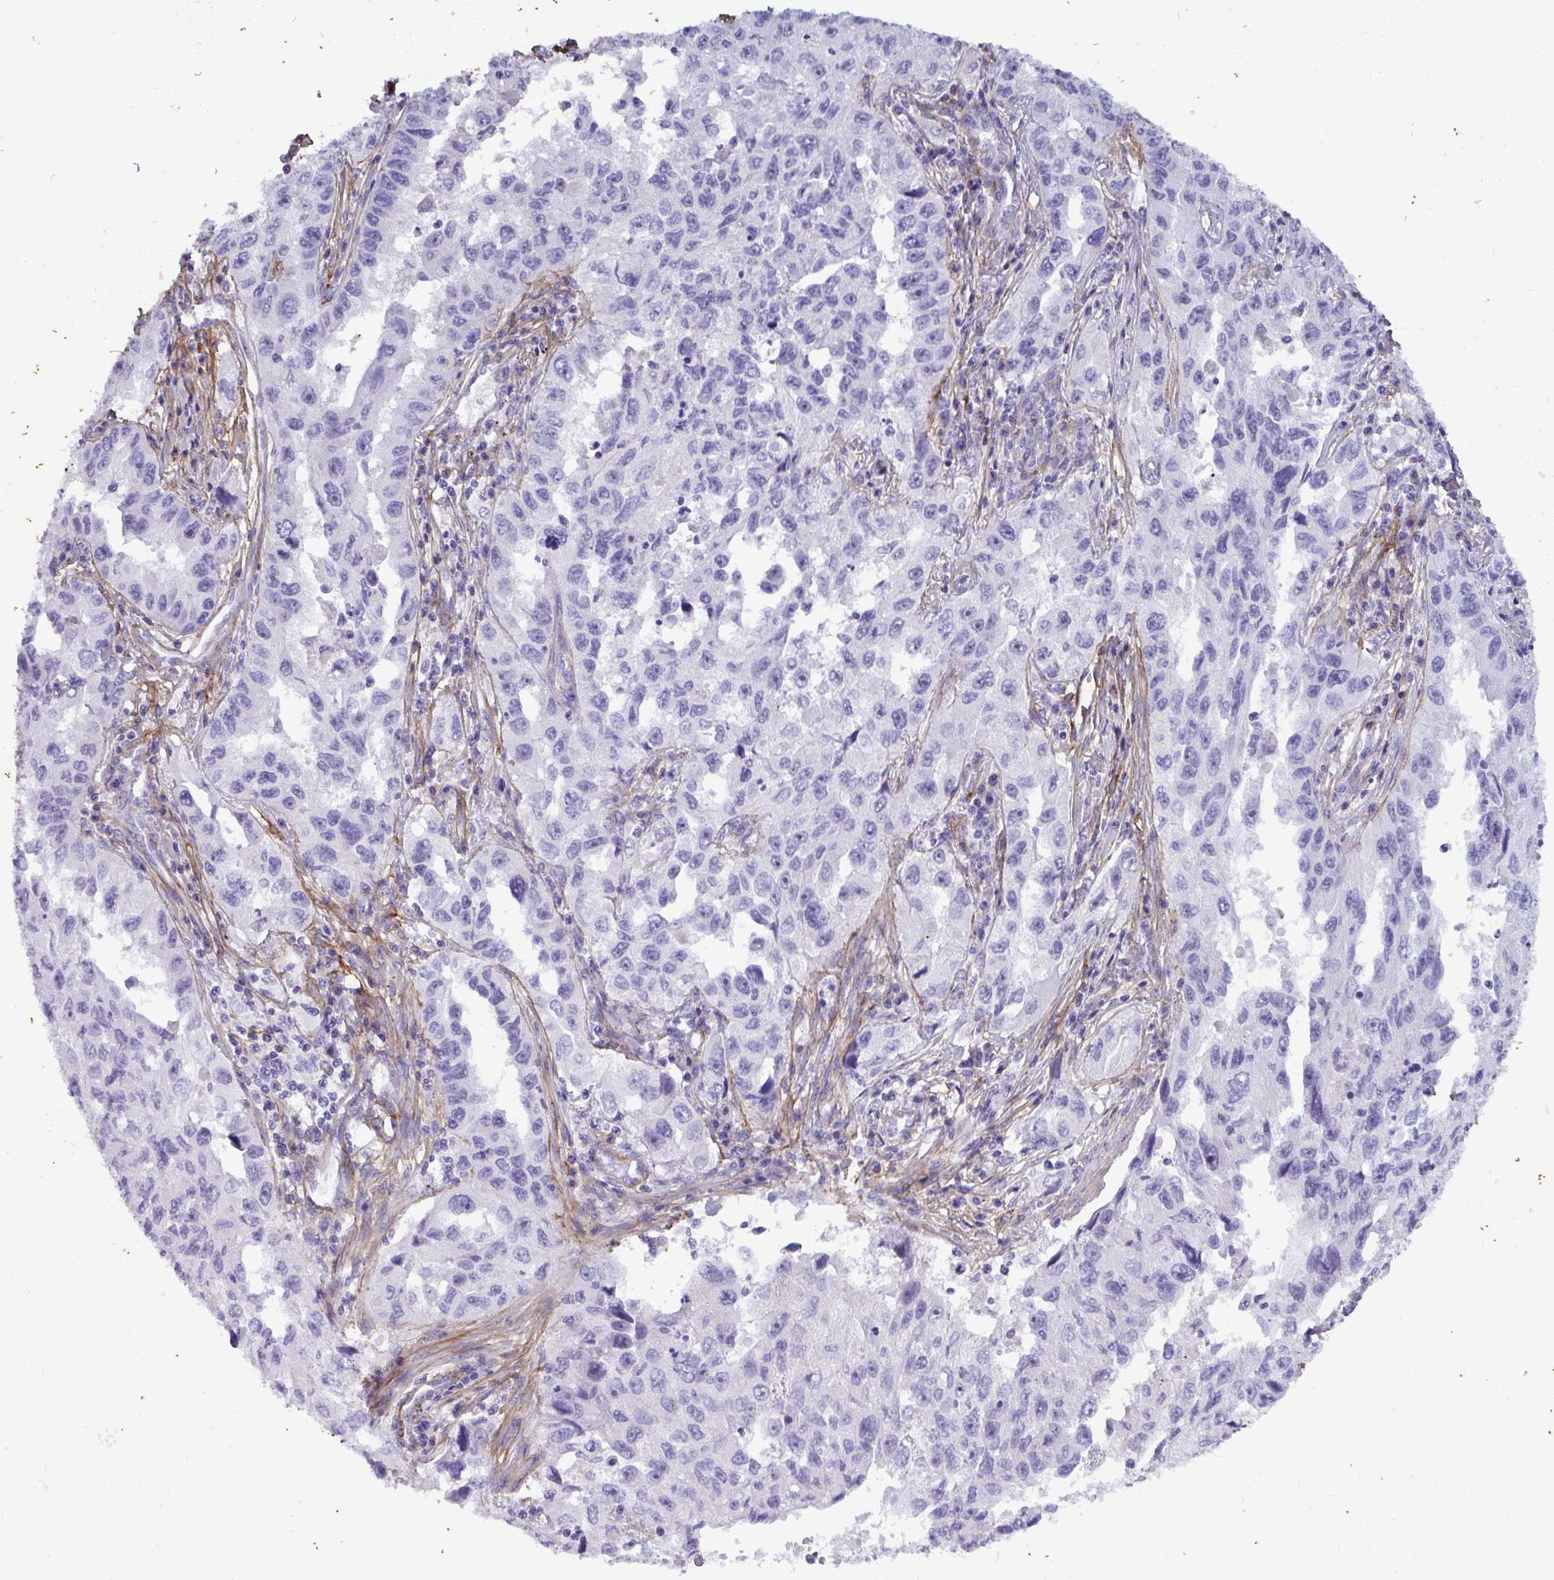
{"staining": {"intensity": "negative", "quantity": "none", "location": "none"}, "tissue": "lung cancer", "cell_type": "Tumor cells", "image_type": "cancer", "snomed": [{"axis": "morphology", "description": "Adenocarcinoma, NOS"}, {"axis": "topography", "description": "Lung"}], "caption": "IHC of human lung cancer exhibits no staining in tumor cells.", "gene": "LHFPL6", "patient": {"sex": "female", "age": 73}}